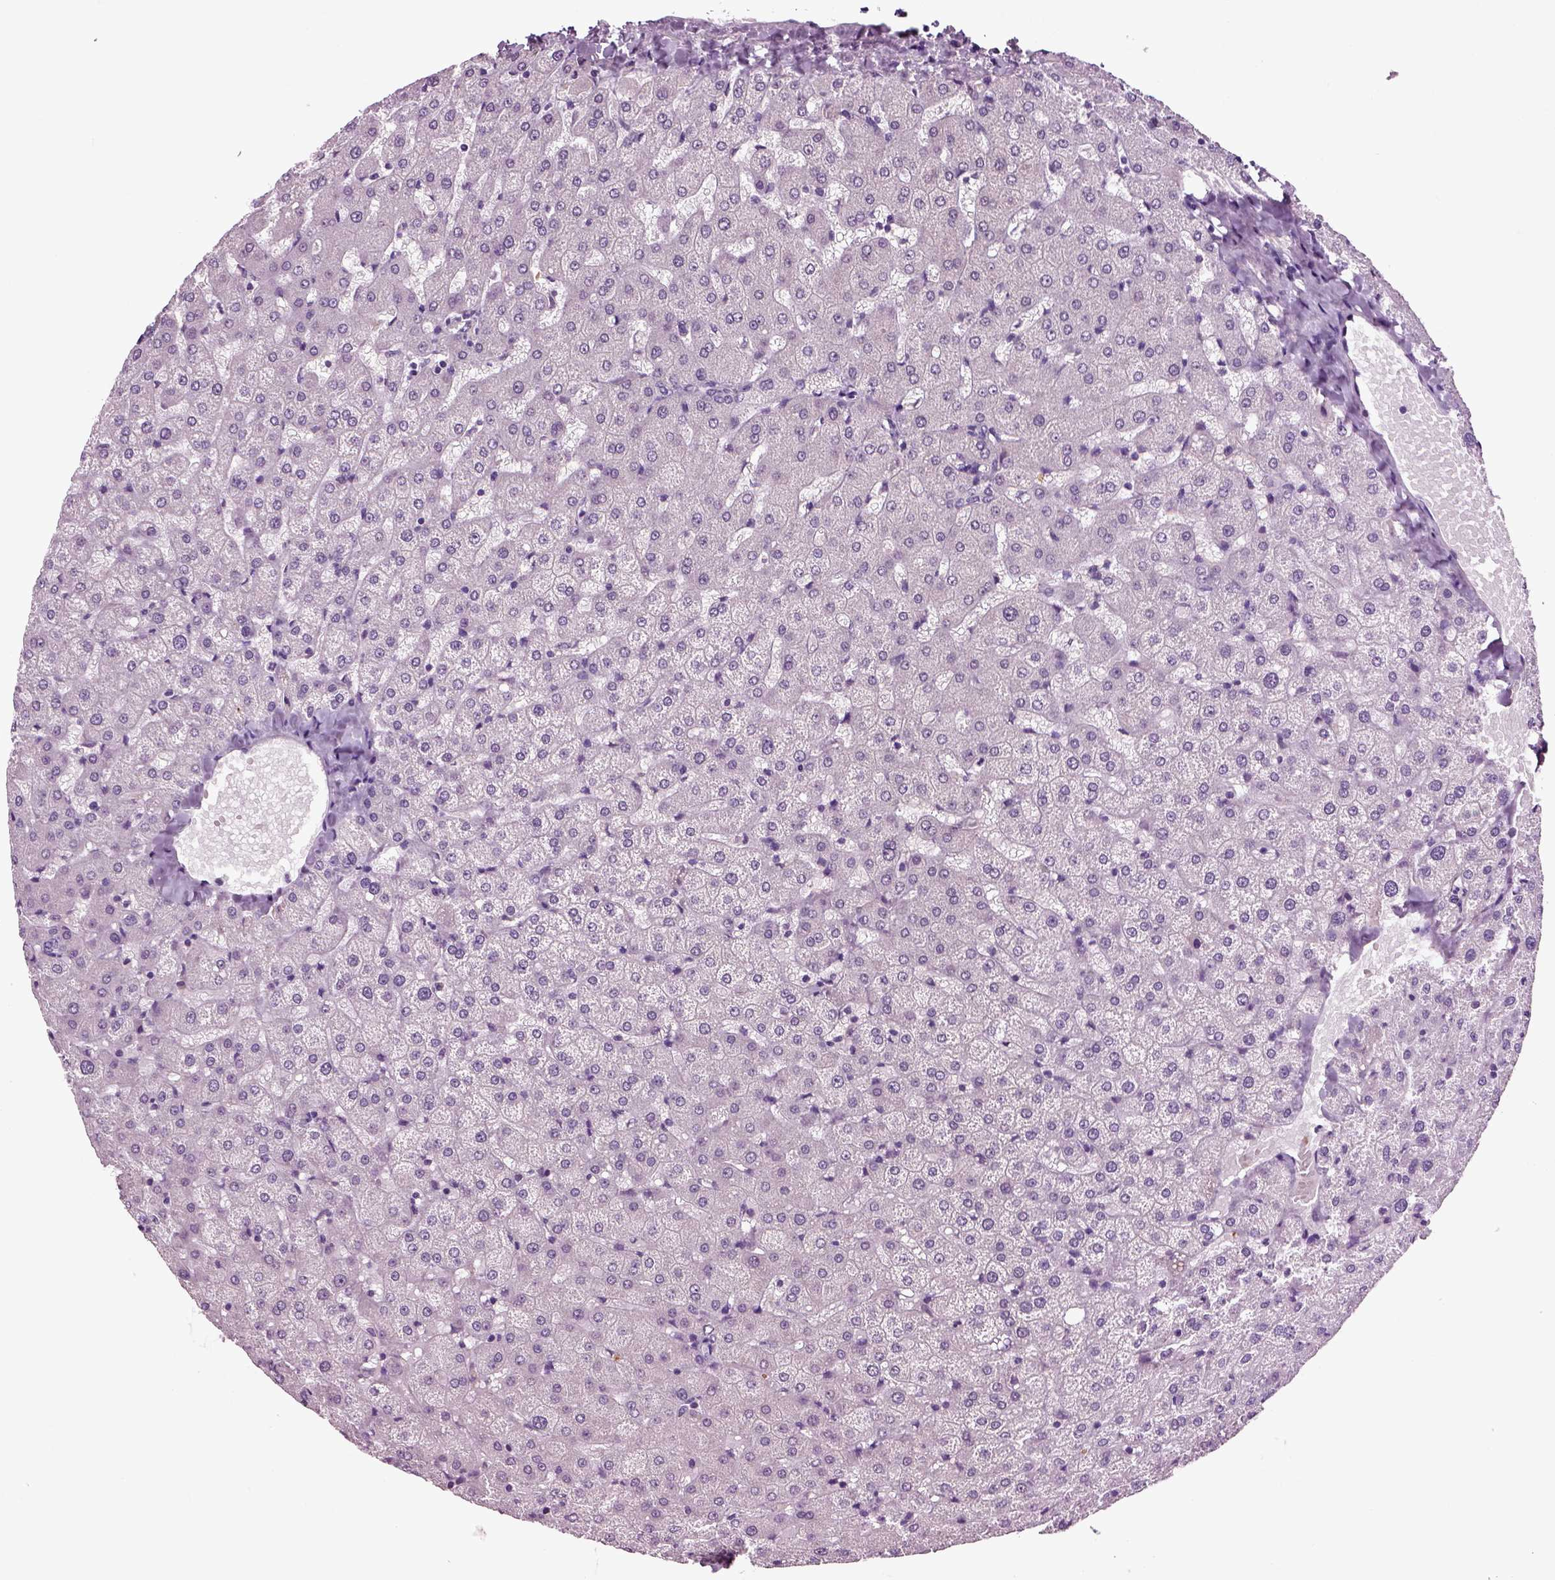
{"staining": {"intensity": "negative", "quantity": "none", "location": "none"}, "tissue": "liver", "cell_type": "Cholangiocytes", "image_type": "normal", "snomed": [{"axis": "morphology", "description": "Normal tissue, NOS"}, {"axis": "topography", "description": "Liver"}], "caption": "Cholangiocytes show no significant protein expression in unremarkable liver. (DAB (3,3'-diaminobenzidine) immunohistochemistry (IHC) with hematoxylin counter stain).", "gene": "SPATA17", "patient": {"sex": "female", "age": 50}}